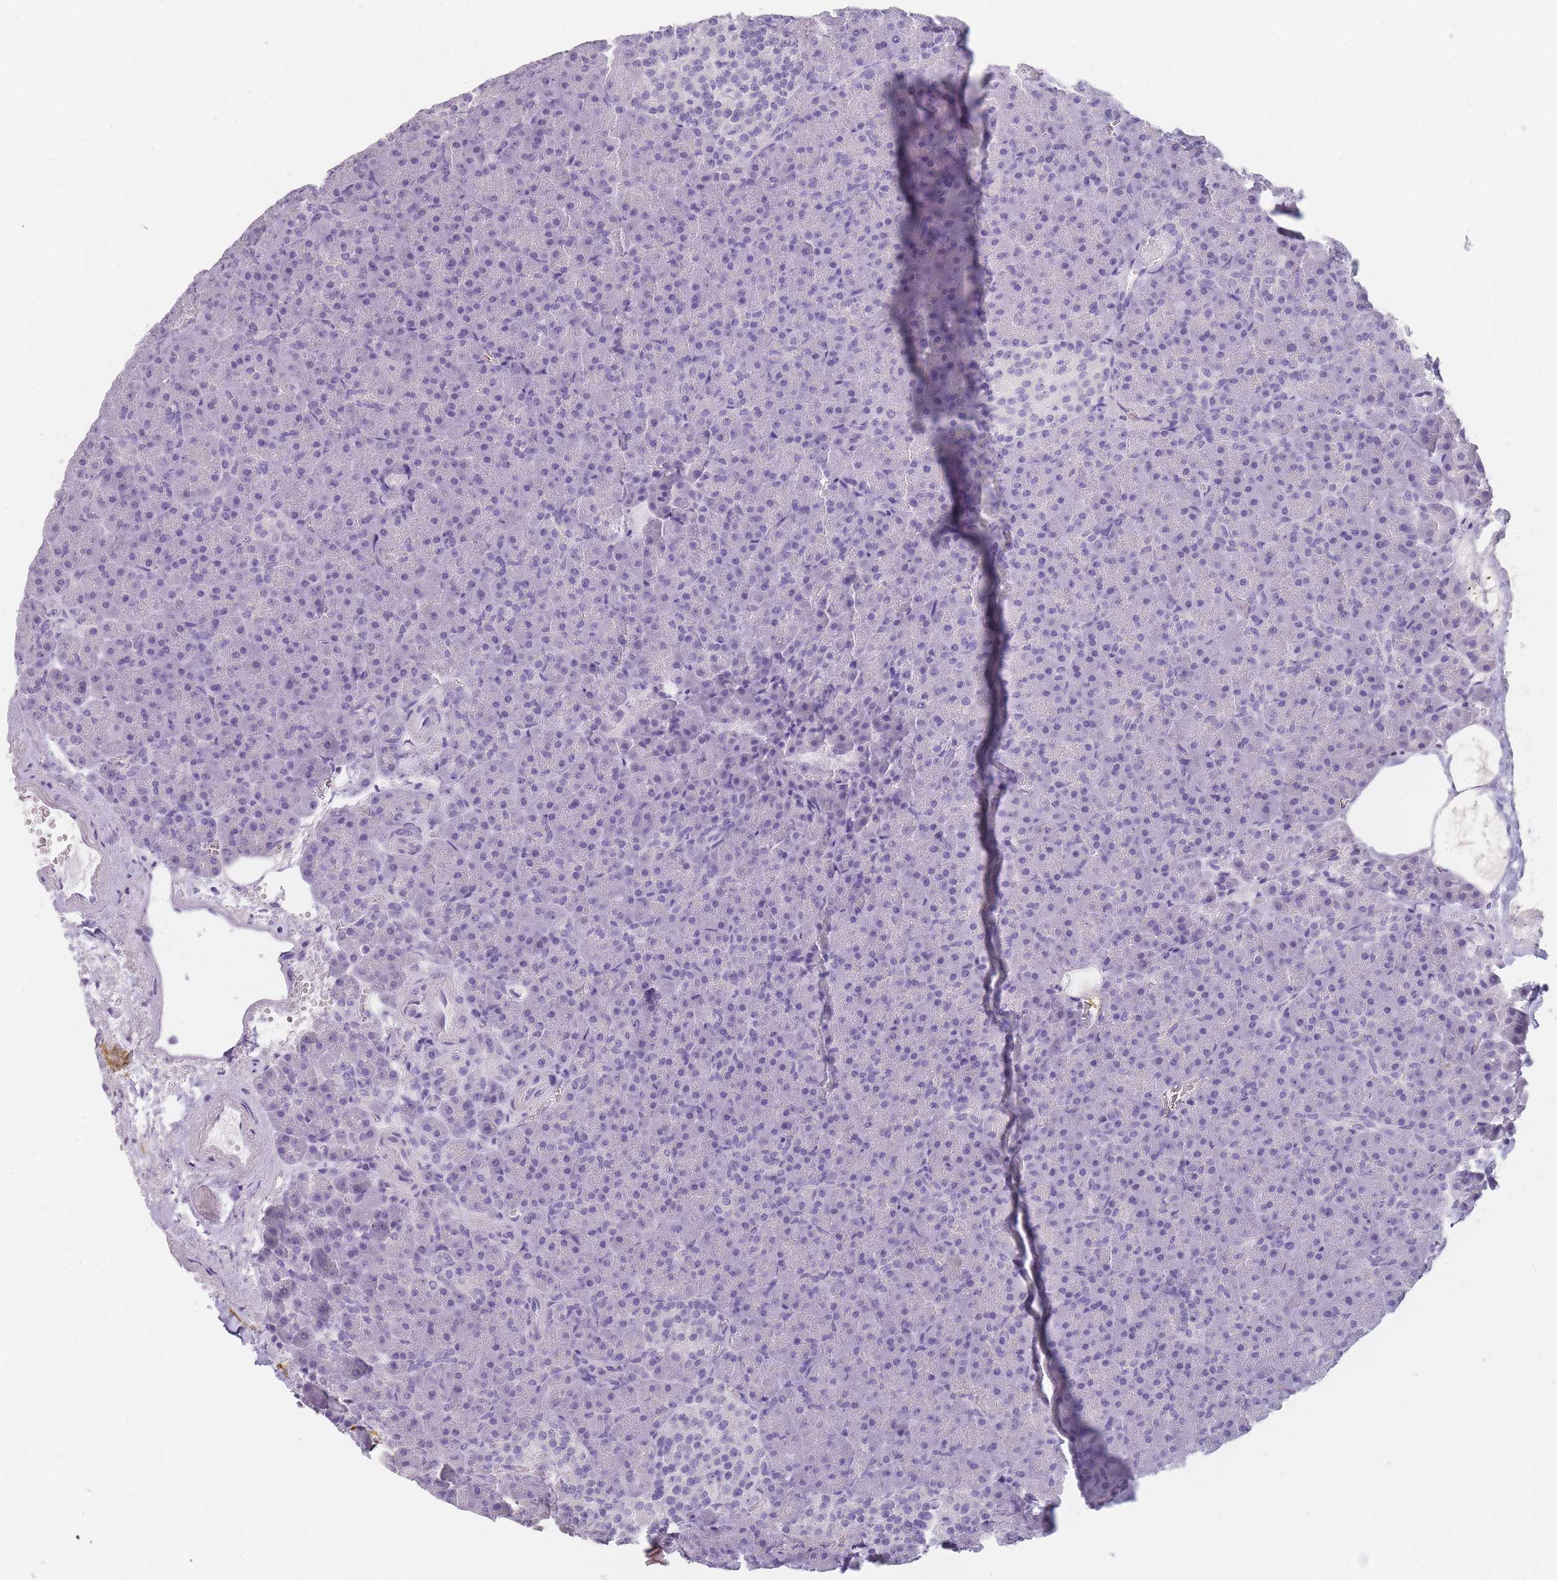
{"staining": {"intensity": "negative", "quantity": "none", "location": "none"}, "tissue": "pancreas", "cell_type": "Exocrine glandular cells", "image_type": "normal", "snomed": [{"axis": "morphology", "description": "Normal tissue, NOS"}, {"axis": "topography", "description": "Pancreas"}], "caption": "The image reveals no staining of exocrine glandular cells in unremarkable pancreas. (Brightfield microscopy of DAB (3,3'-diaminobenzidine) IHC at high magnification).", "gene": "TCP11X1", "patient": {"sex": "female", "age": 74}}